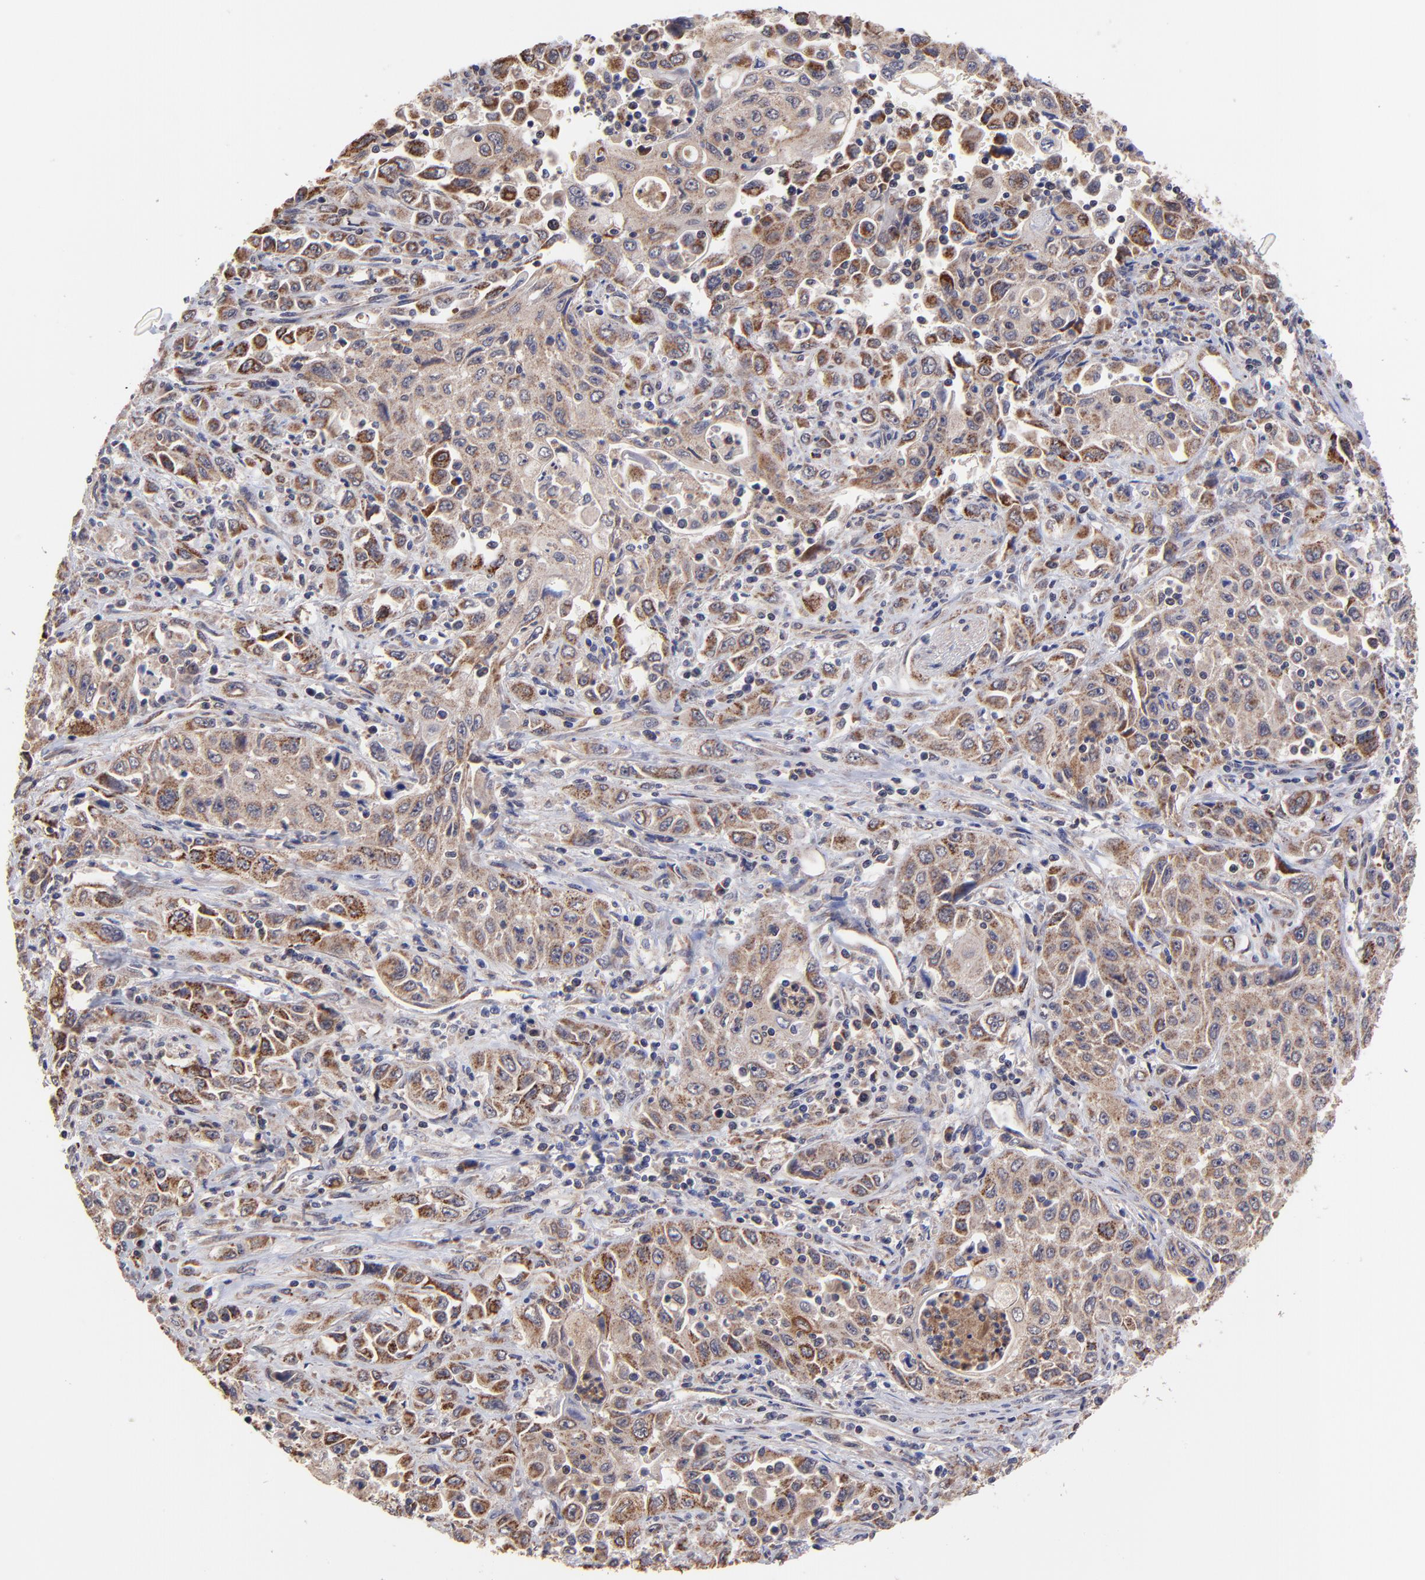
{"staining": {"intensity": "moderate", "quantity": ">75%", "location": "cytoplasmic/membranous"}, "tissue": "pancreatic cancer", "cell_type": "Tumor cells", "image_type": "cancer", "snomed": [{"axis": "morphology", "description": "Adenocarcinoma, NOS"}, {"axis": "topography", "description": "Pancreas"}], "caption": "Pancreatic adenocarcinoma stained with a brown dye reveals moderate cytoplasmic/membranous positive positivity in approximately >75% of tumor cells.", "gene": "BAIAP2L2", "patient": {"sex": "male", "age": 70}}